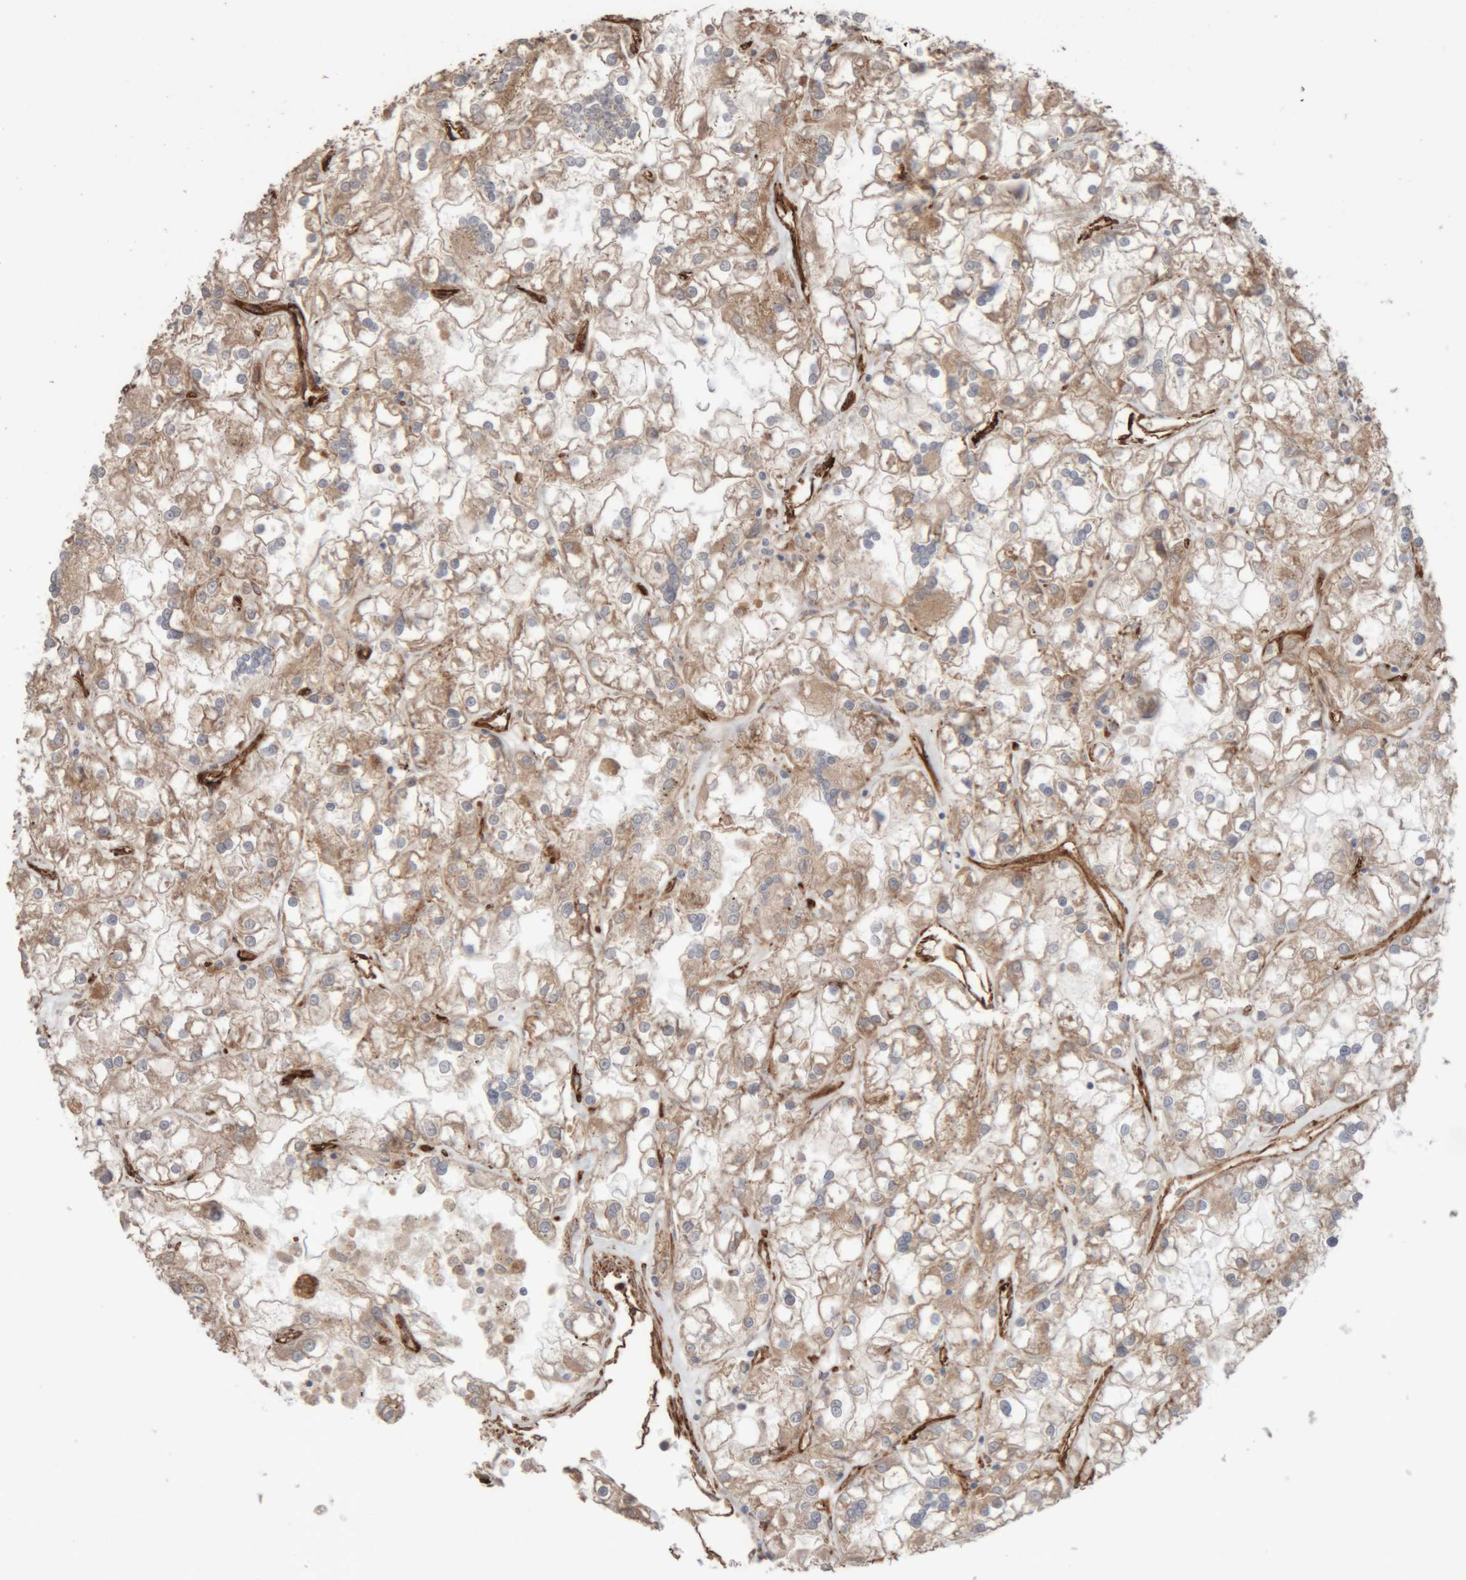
{"staining": {"intensity": "weak", "quantity": "25%-75%", "location": "cytoplasmic/membranous"}, "tissue": "renal cancer", "cell_type": "Tumor cells", "image_type": "cancer", "snomed": [{"axis": "morphology", "description": "Adenocarcinoma, NOS"}, {"axis": "topography", "description": "Kidney"}], "caption": "The photomicrograph shows a brown stain indicating the presence of a protein in the cytoplasmic/membranous of tumor cells in renal cancer. The staining was performed using DAB (3,3'-diaminobenzidine), with brown indicating positive protein expression. Nuclei are stained blue with hematoxylin.", "gene": "RAB32", "patient": {"sex": "female", "age": 52}}